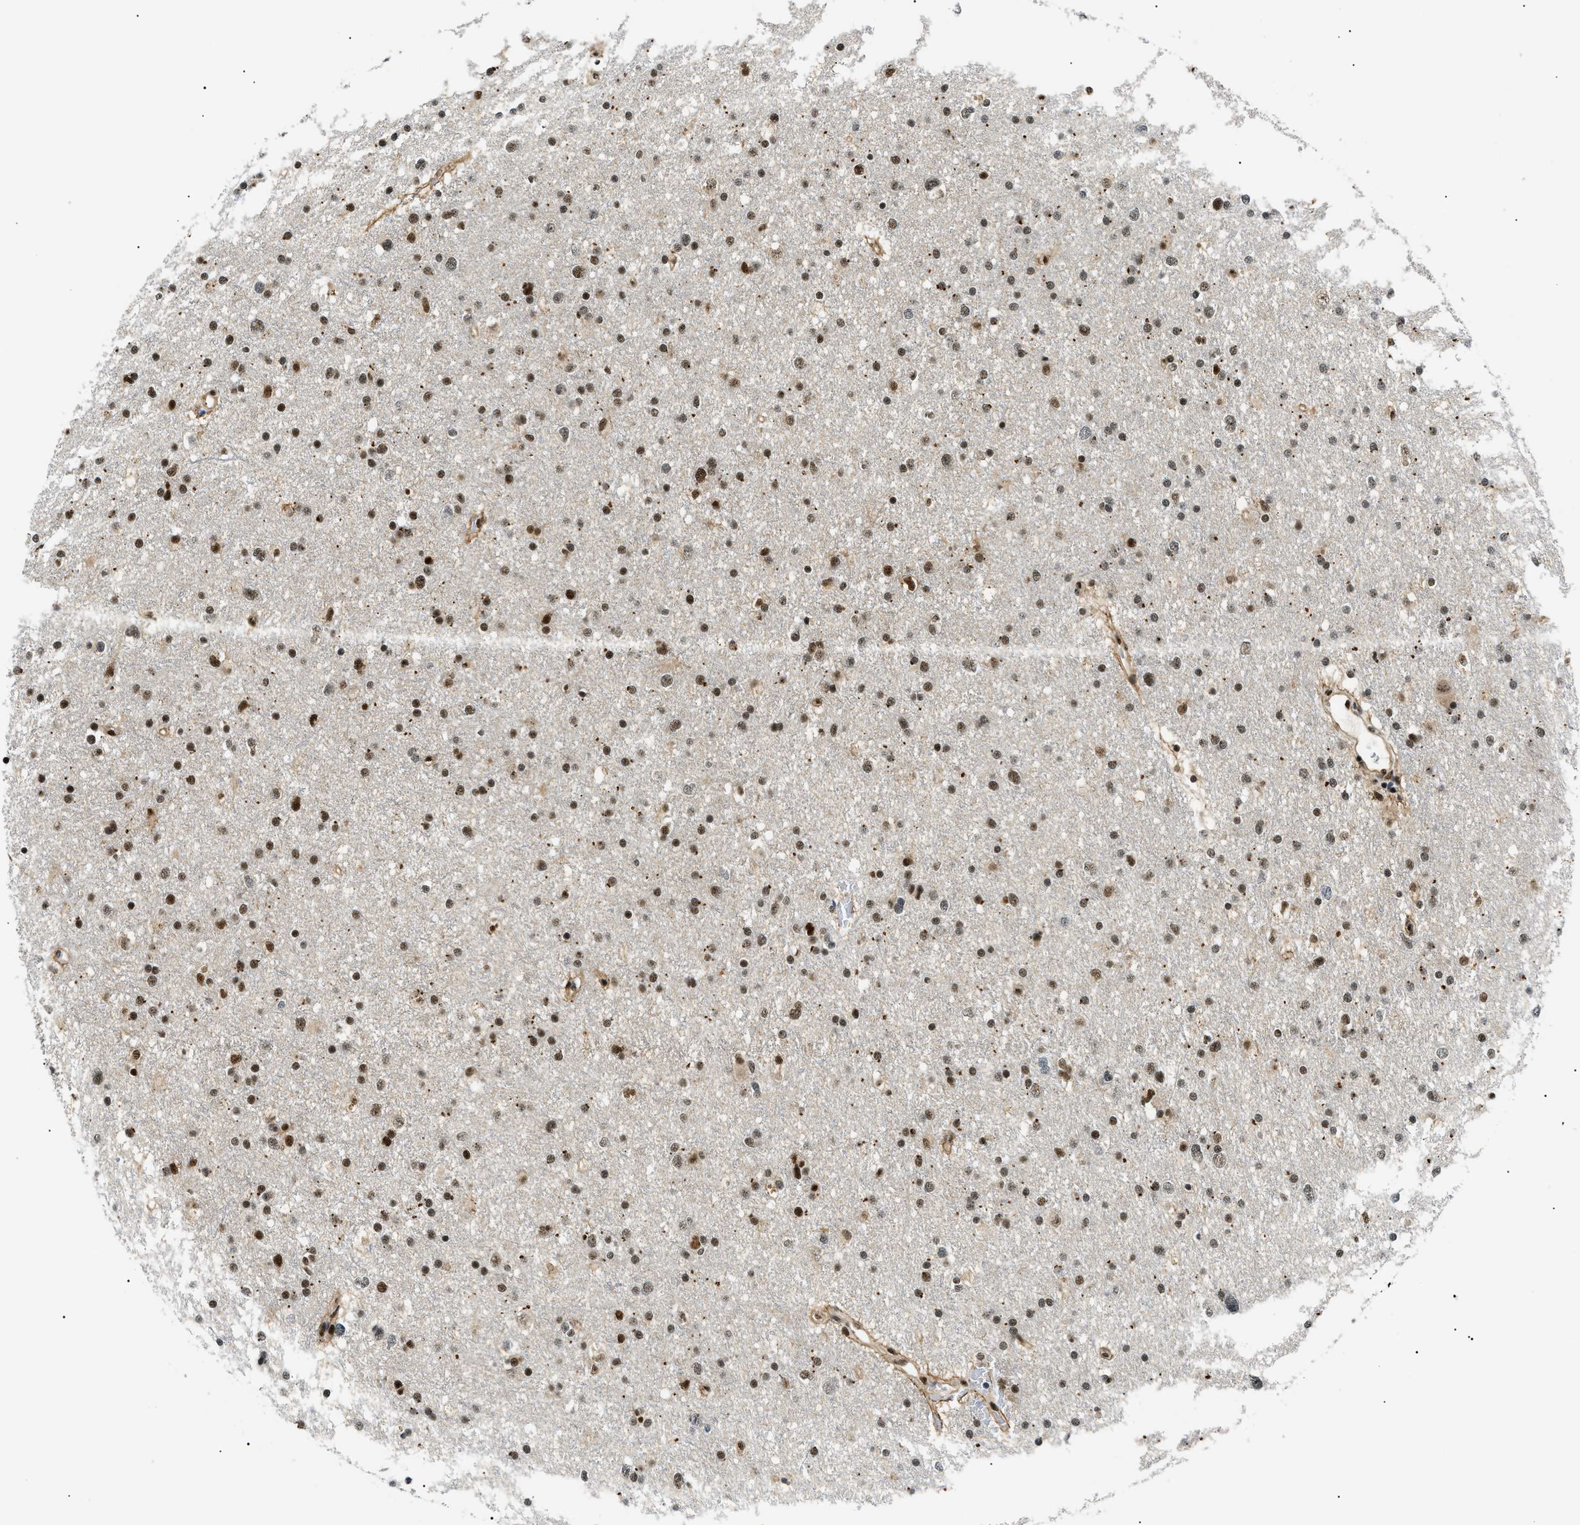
{"staining": {"intensity": "strong", "quantity": "25%-75%", "location": "nuclear"}, "tissue": "glioma", "cell_type": "Tumor cells", "image_type": "cancer", "snomed": [{"axis": "morphology", "description": "Glioma, malignant, Low grade"}, {"axis": "topography", "description": "Brain"}], "caption": "About 25%-75% of tumor cells in glioma reveal strong nuclear protein staining as visualized by brown immunohistochemical staining.", "gene": "CWC25", "patient": {"sex": "female", "age": 37}}